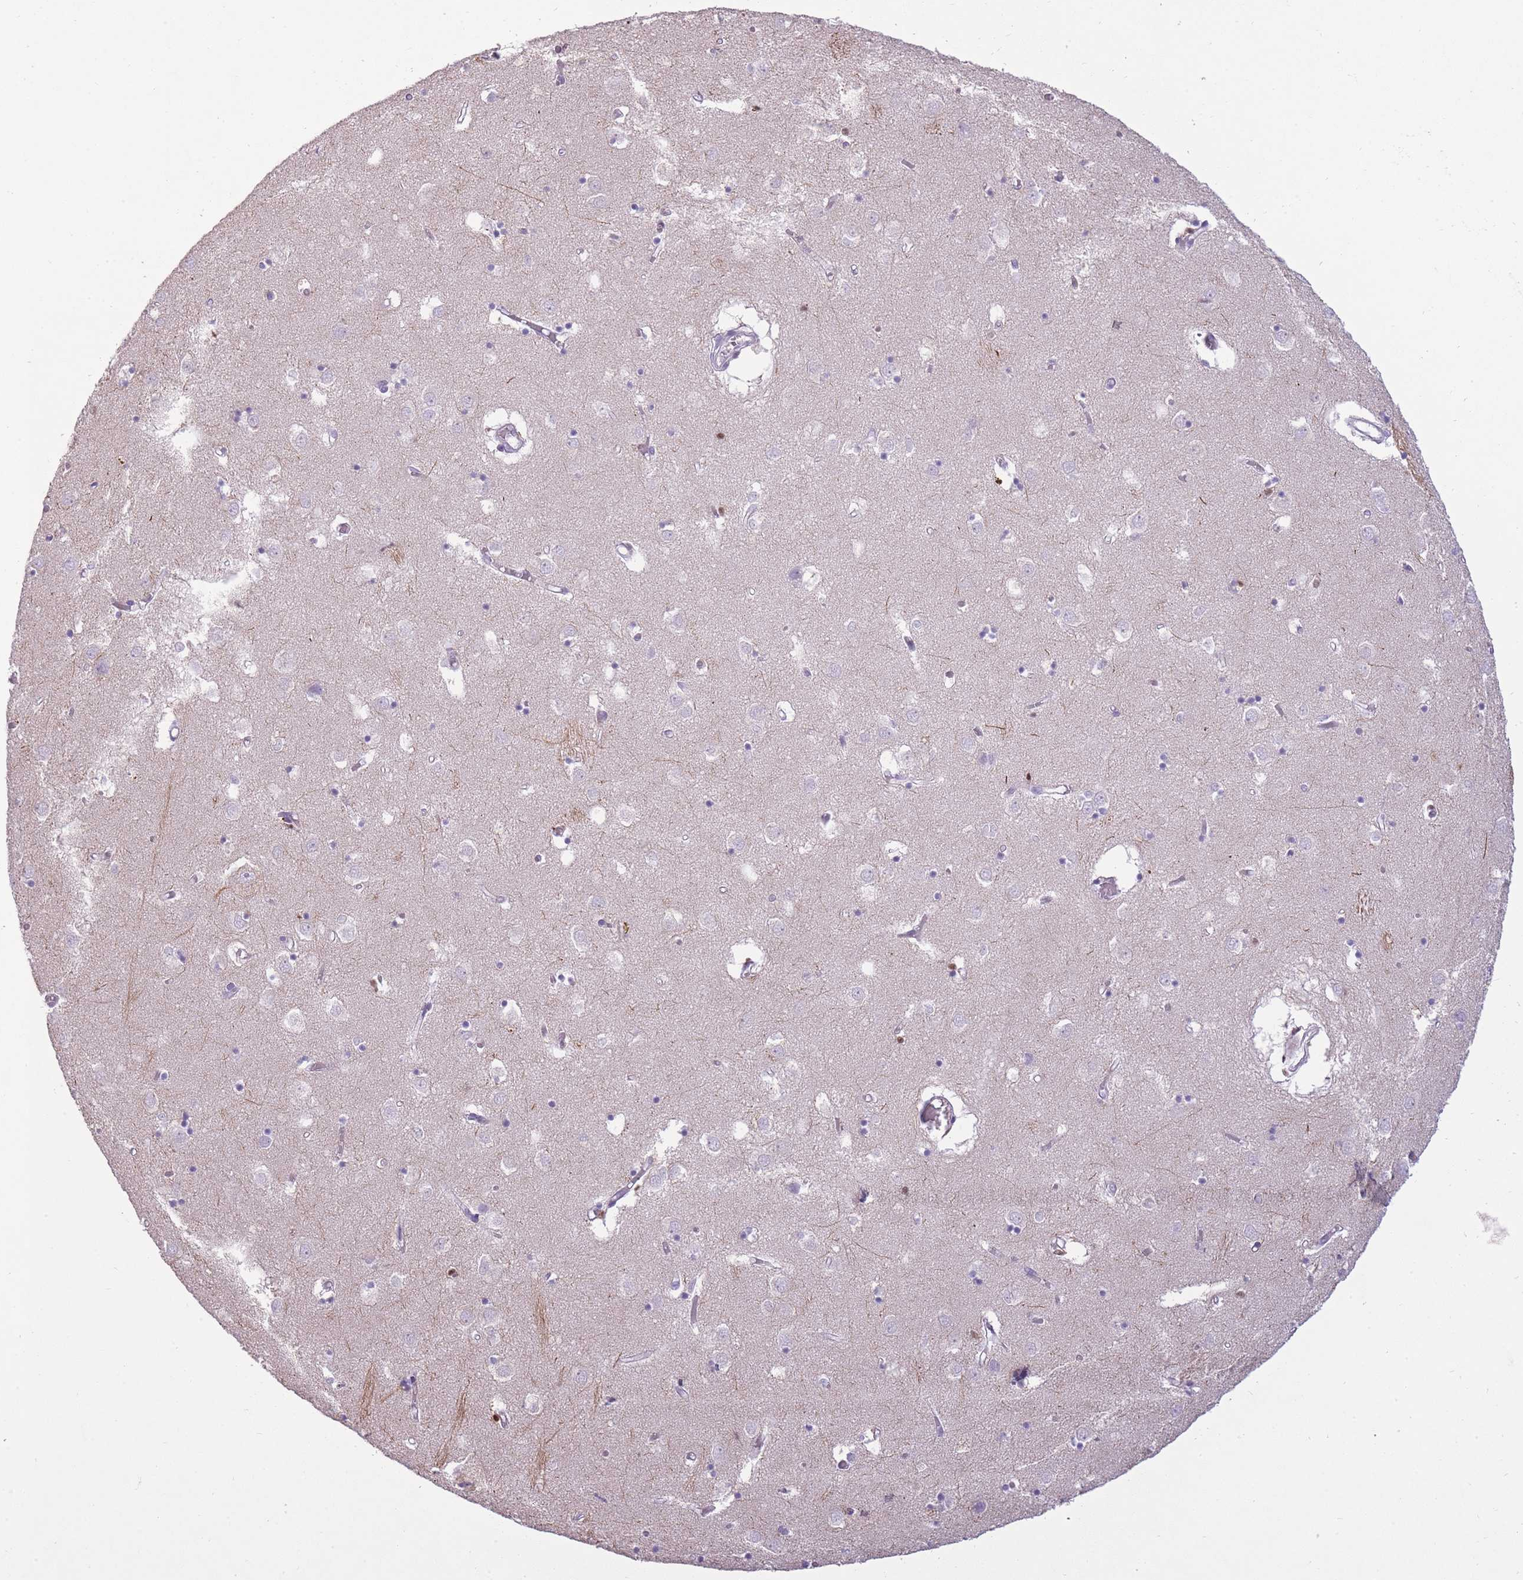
{"staining": {"intensity": "negative", "quantity": "none", "location": "none"}, "tissue": "caudate", "cell_type": "Glial cells", "image_type": "normal", "snomed": [{"axis": "morphology", "description": "Normal tissue, NOS"}, {"axis": "topography", "description": "Lateral ventricle wall"}], "caption": "IHC micrograph of unremarkable caudate stained for a protein (brown), which displays no positivity in glial cells.", "gene": "LGALS9B", "patient": {"sex": "male", "age": 70}}